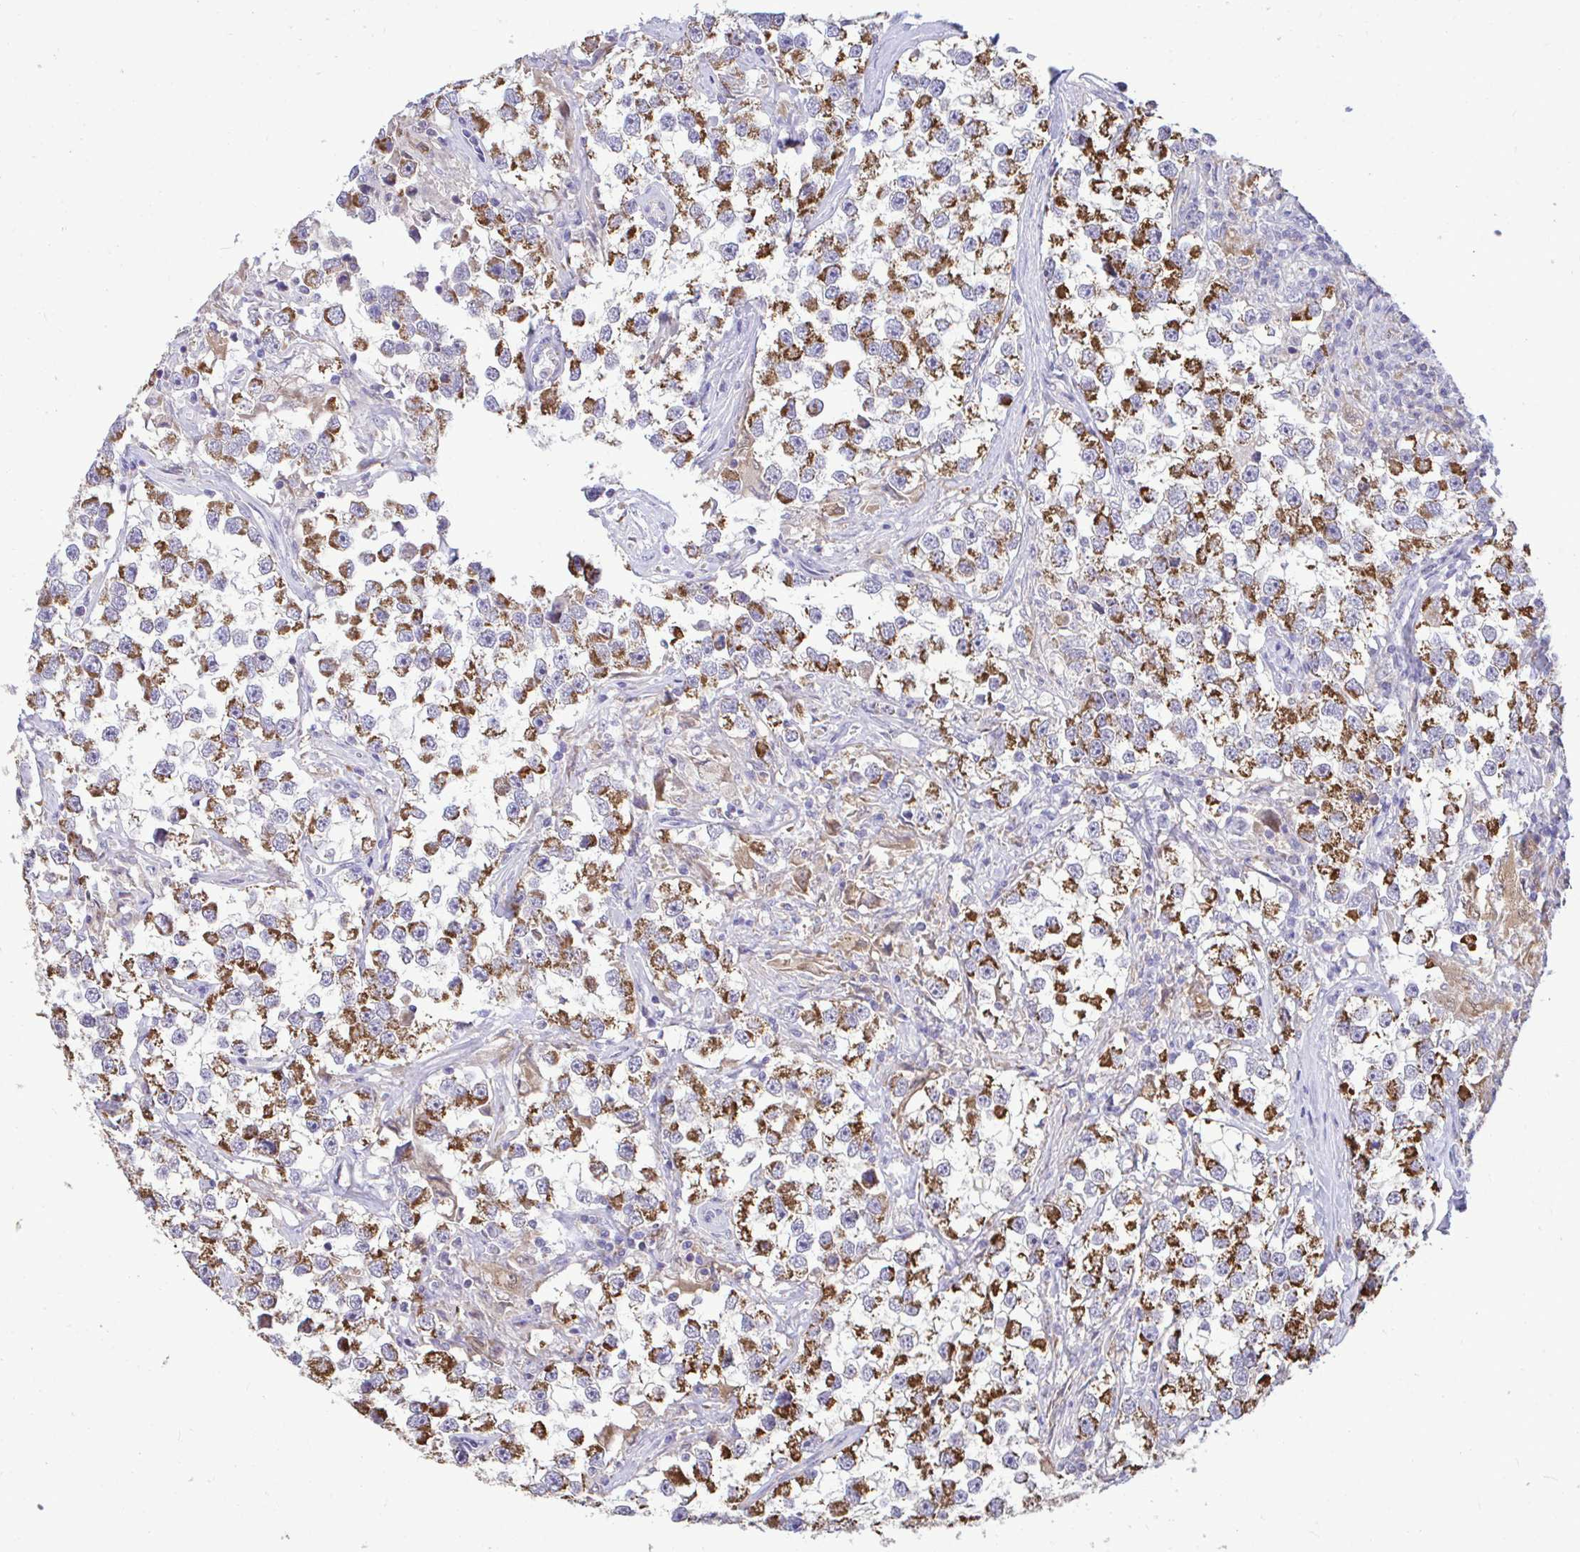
{"staining": {"intensity": "moderate", "quantity": ">75%", "location": "cytoplasmic/membranous"}, "tissue": "testis cancer", "cell_type": "Tumor cells", "image_type": "cancer", "snomed": [{"axis": "morphology", "description": "Seminoma, NOS"}, {"axis": "topography", "description": "Testis"}], "caption": "The micrograph shows a brown stain indicating the presence of a protein in the cytoplasmic/membranous of tumor cells in testis seminoma.", "gene": "SARS2", "patient": {"sex": "male", "age": 46}}